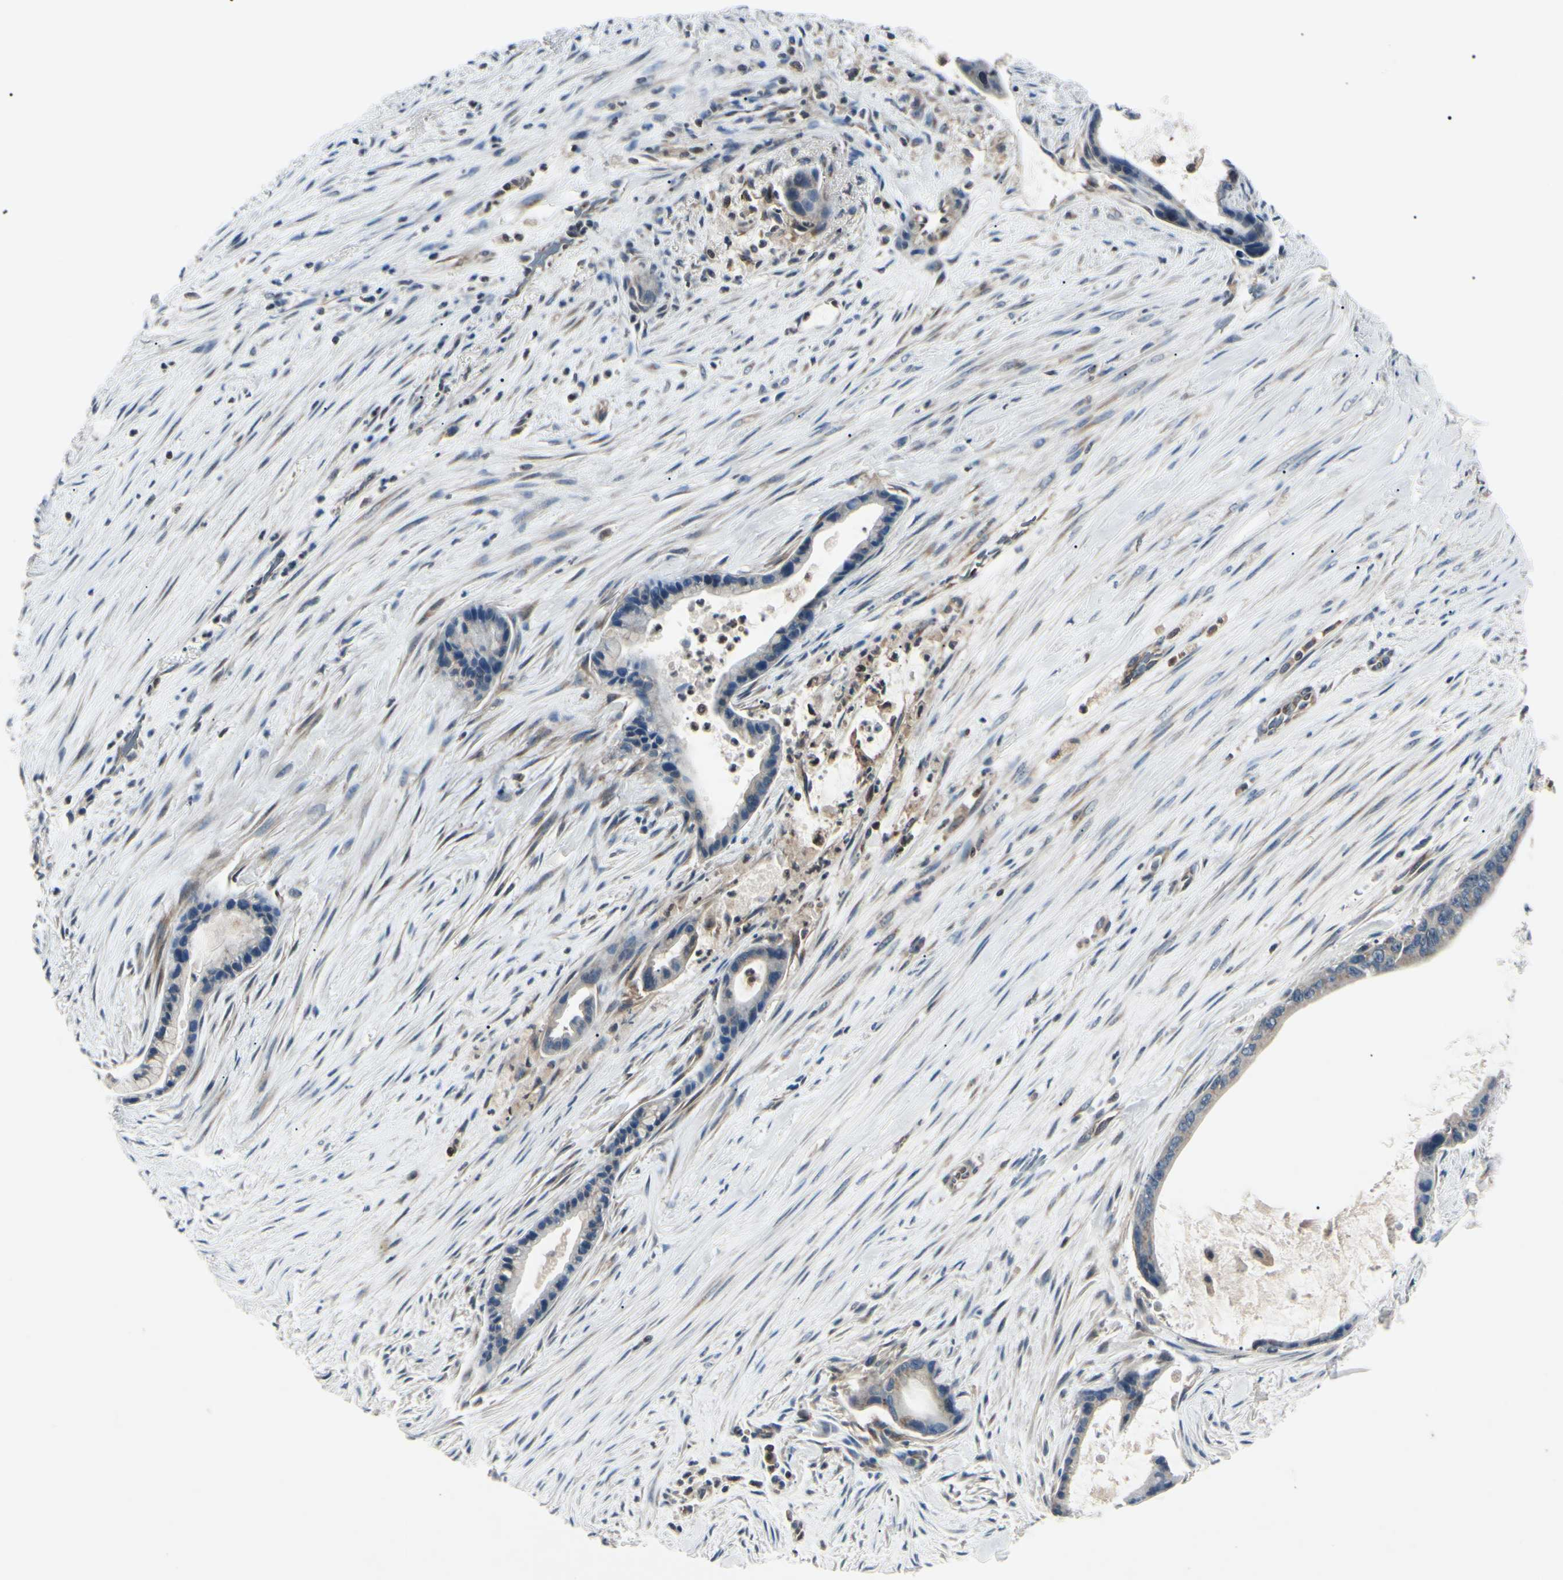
{"staining": {"intensity": "weak", "quantity": "<25%", "location": "cytoplasmic/membranous"}, "tissue": "liver cancer", "cell_type": "Tumor cells", "image_type": "cancer", "snomed": [{"axis": "morphology", "description": "Cholangiocarcinoma"}, {"axis": "topography", "description": "Liver"}], "caption": "Immunohistochemistry image of neoplastic tissue: liver cancer stained with DAB (3,3'-diaminobenzidine) shows no significant protein positivity in tumor cells.", "gene": "MAPRE1", "patient": {"sex": "female", "age": 55}}